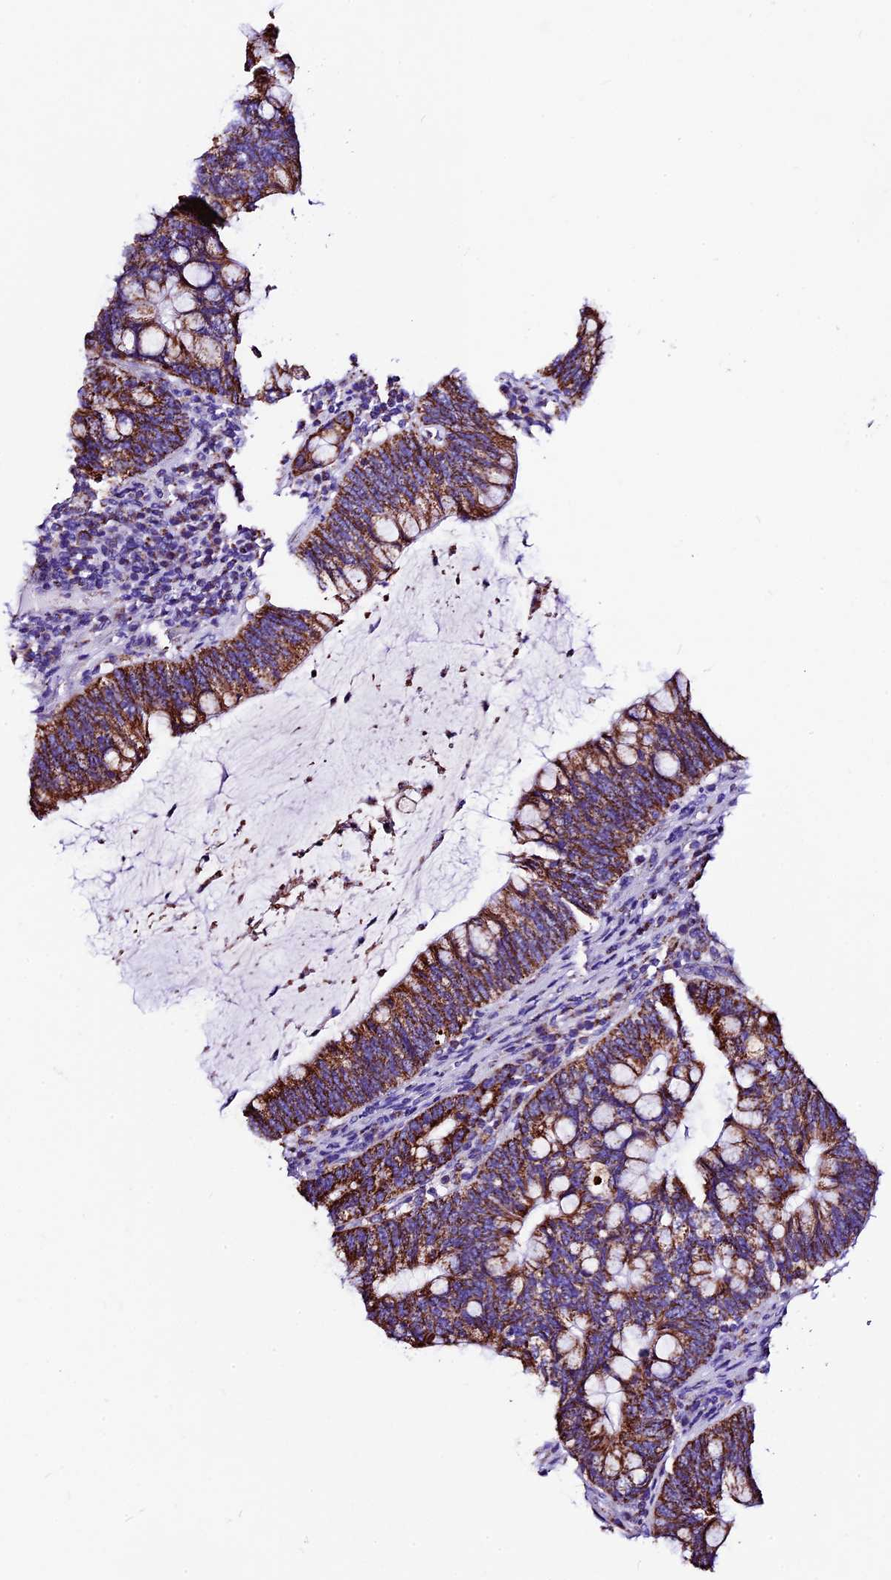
{"staining": {"intensity": "strong", "quantity": ">75%", "location": "cytoplasmic/membranous"}, "tissue": "colorectal cancer", "cell_type": "Tumor cells", "image_type": "cancer", "snomed": [{"axis": "morphology", "description": "Adenocarcinoma, NOS"}, {"axis": "topography", "description": "Colon"}], "caption": "Immunohistochemistry staining of colorectal cancer (adenocarcinoma), which demonstrates high levels of strong cytoplasmic/membranous positivity in about >75% of tumor cells indicating strong cytoplasmic/membranous protein expression. The staining was performed using DAB (3,3'-diaminobenzidine) (brown) for protein detection and nuclei were counterstained in hematoxylin (blue).", "gene": "DCAF5", "patient": {"sex": "female", "age": 66}}